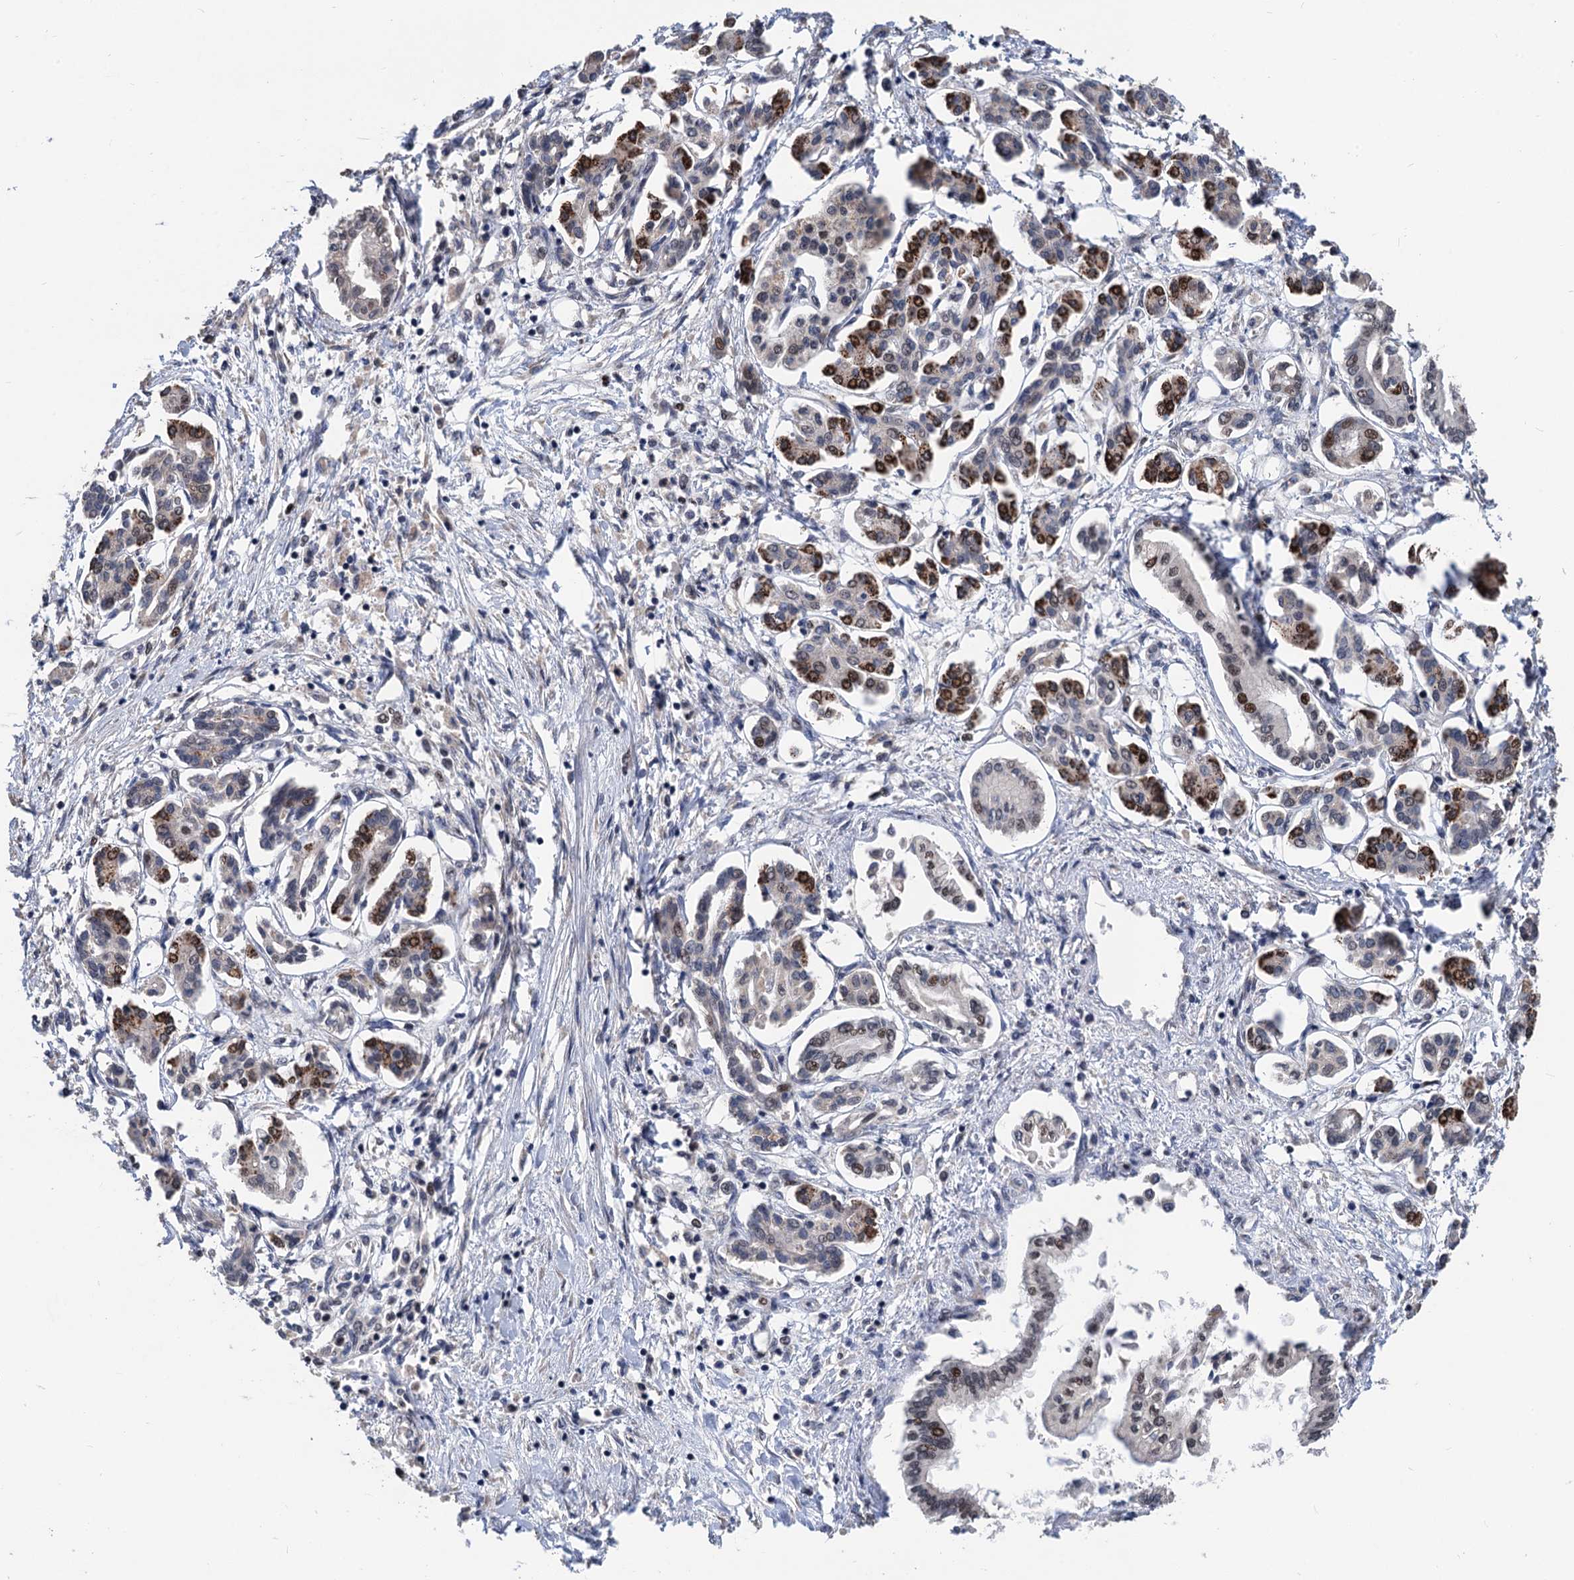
{"staining": {"intensity": "moderate", "quantity": "25%-75%", "location": "cytoplasmic/membranous"}, "tissue": "pancreatic cancer", "cell_type": "Tumor cells", "image_type": "cancer", "snomed": [{"axis": "morphology", "description": "Adenocarcinoma, NOS"}, {"axis": "topography", "description": "Pancreas"}], "caption": "Immunohistochemical staining of pancreatic cancer shows moderate cytoplasmic/membranous protein positivity in about 25%-75% of tumor cells. The staining is performed using DAB (3,3'-diaminobenzidine) brown chromogen to label protein expression. The nuclei are counter-stained blue using hematoxylin.", "gene": "TSEN34", "patient": {"sex": "female", "age": 50}}